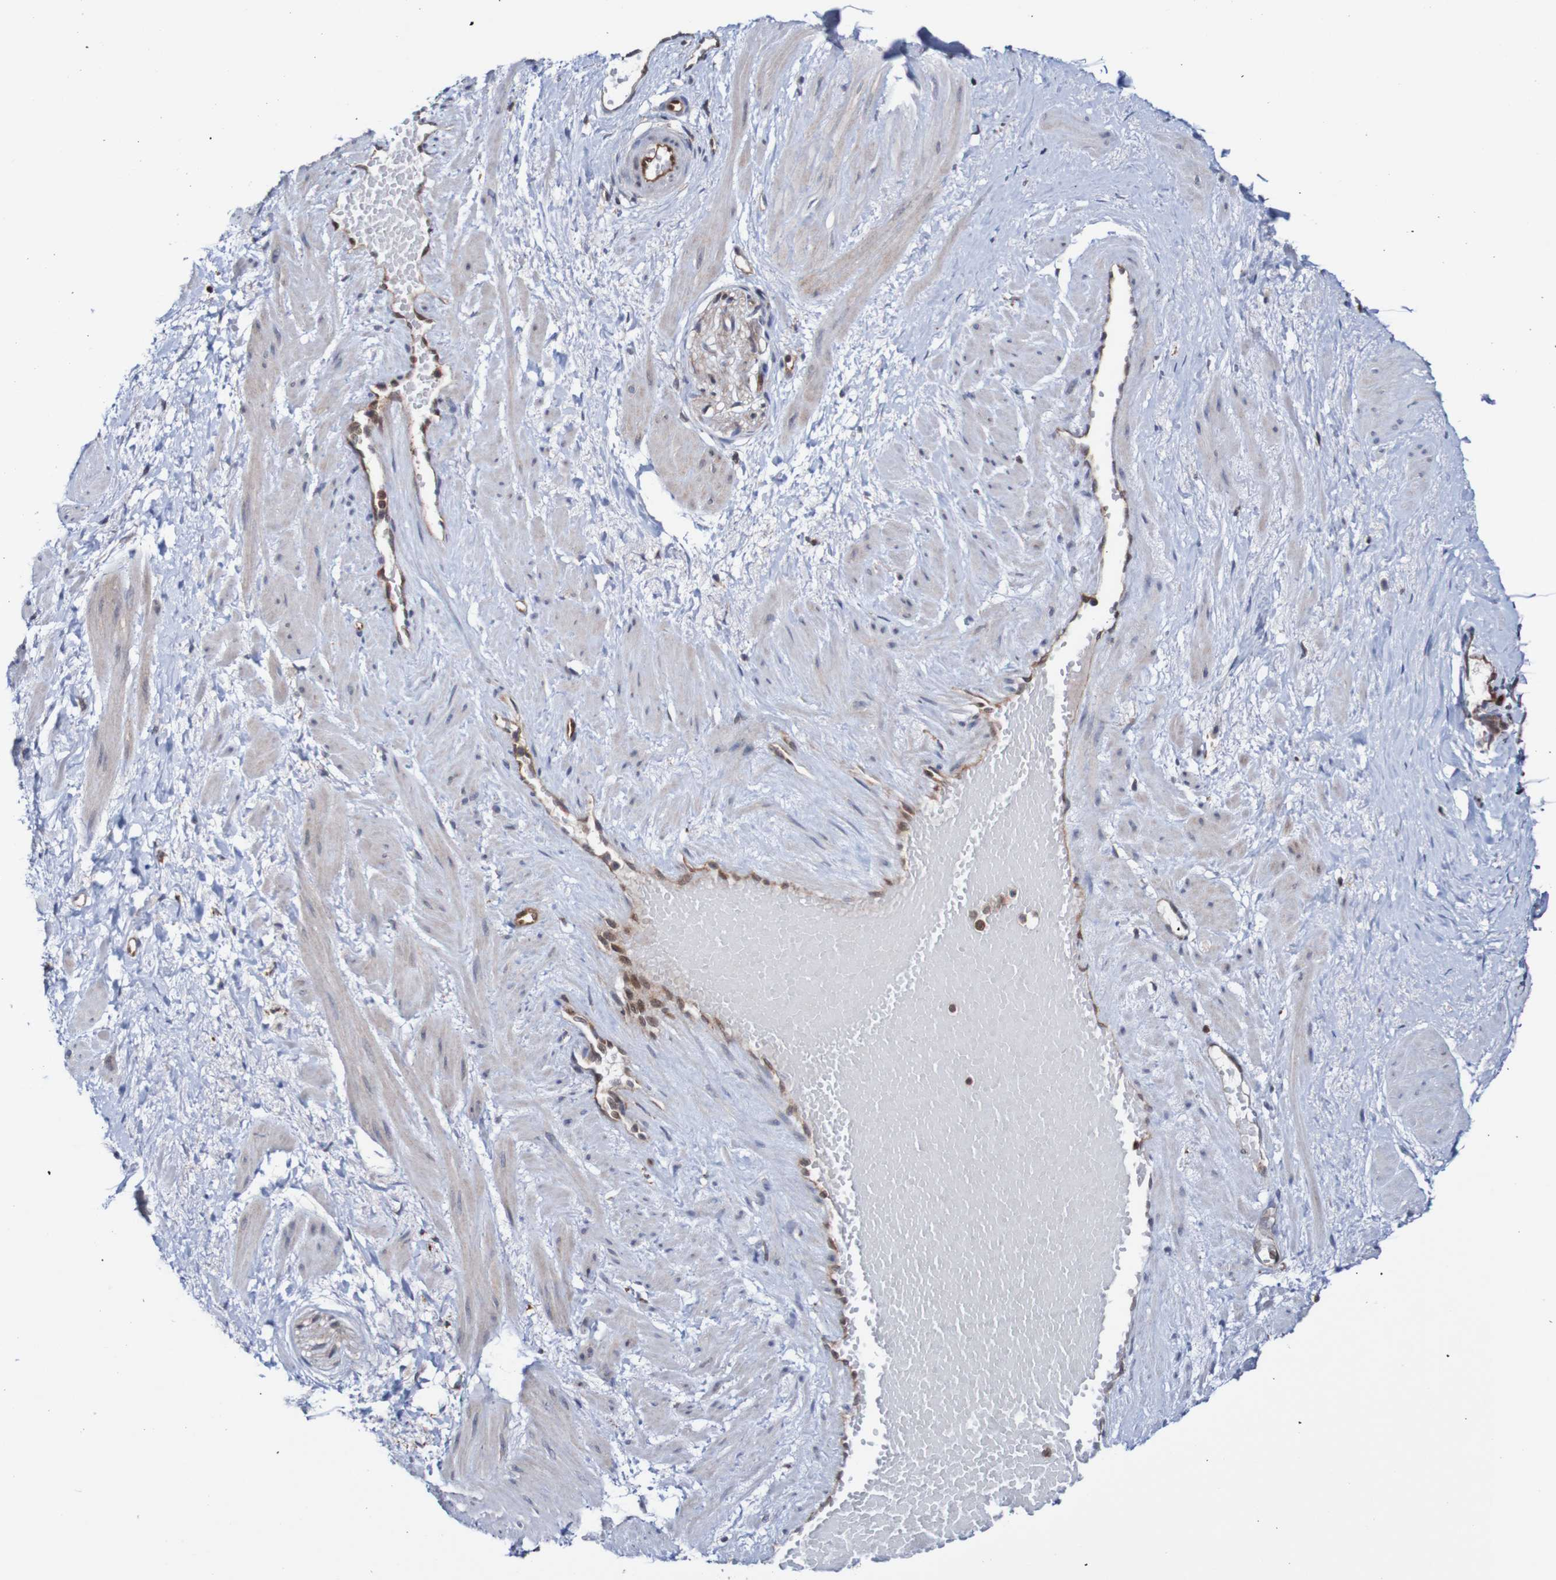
{"staining": {"intensity": "negative", "quantity": "none", "location": "none"}, "tissue": "adipose tissue", "cell_type": "Adipocytes", "image_type": "normal", "snomed": [{"axis": "morphology", "description": "Normal tissue, NOS"}, {"axis": "topography", "description": "Soft tissue"}, {"axis": "topography", "description": "Vascular tissue"}], "caption": "IHC image of normal adipose tissue stained for a protein (brown), which shows no expression in adipocytes.", "gene": "RIGI", "patient": {"sex": "female", "age": 35}}